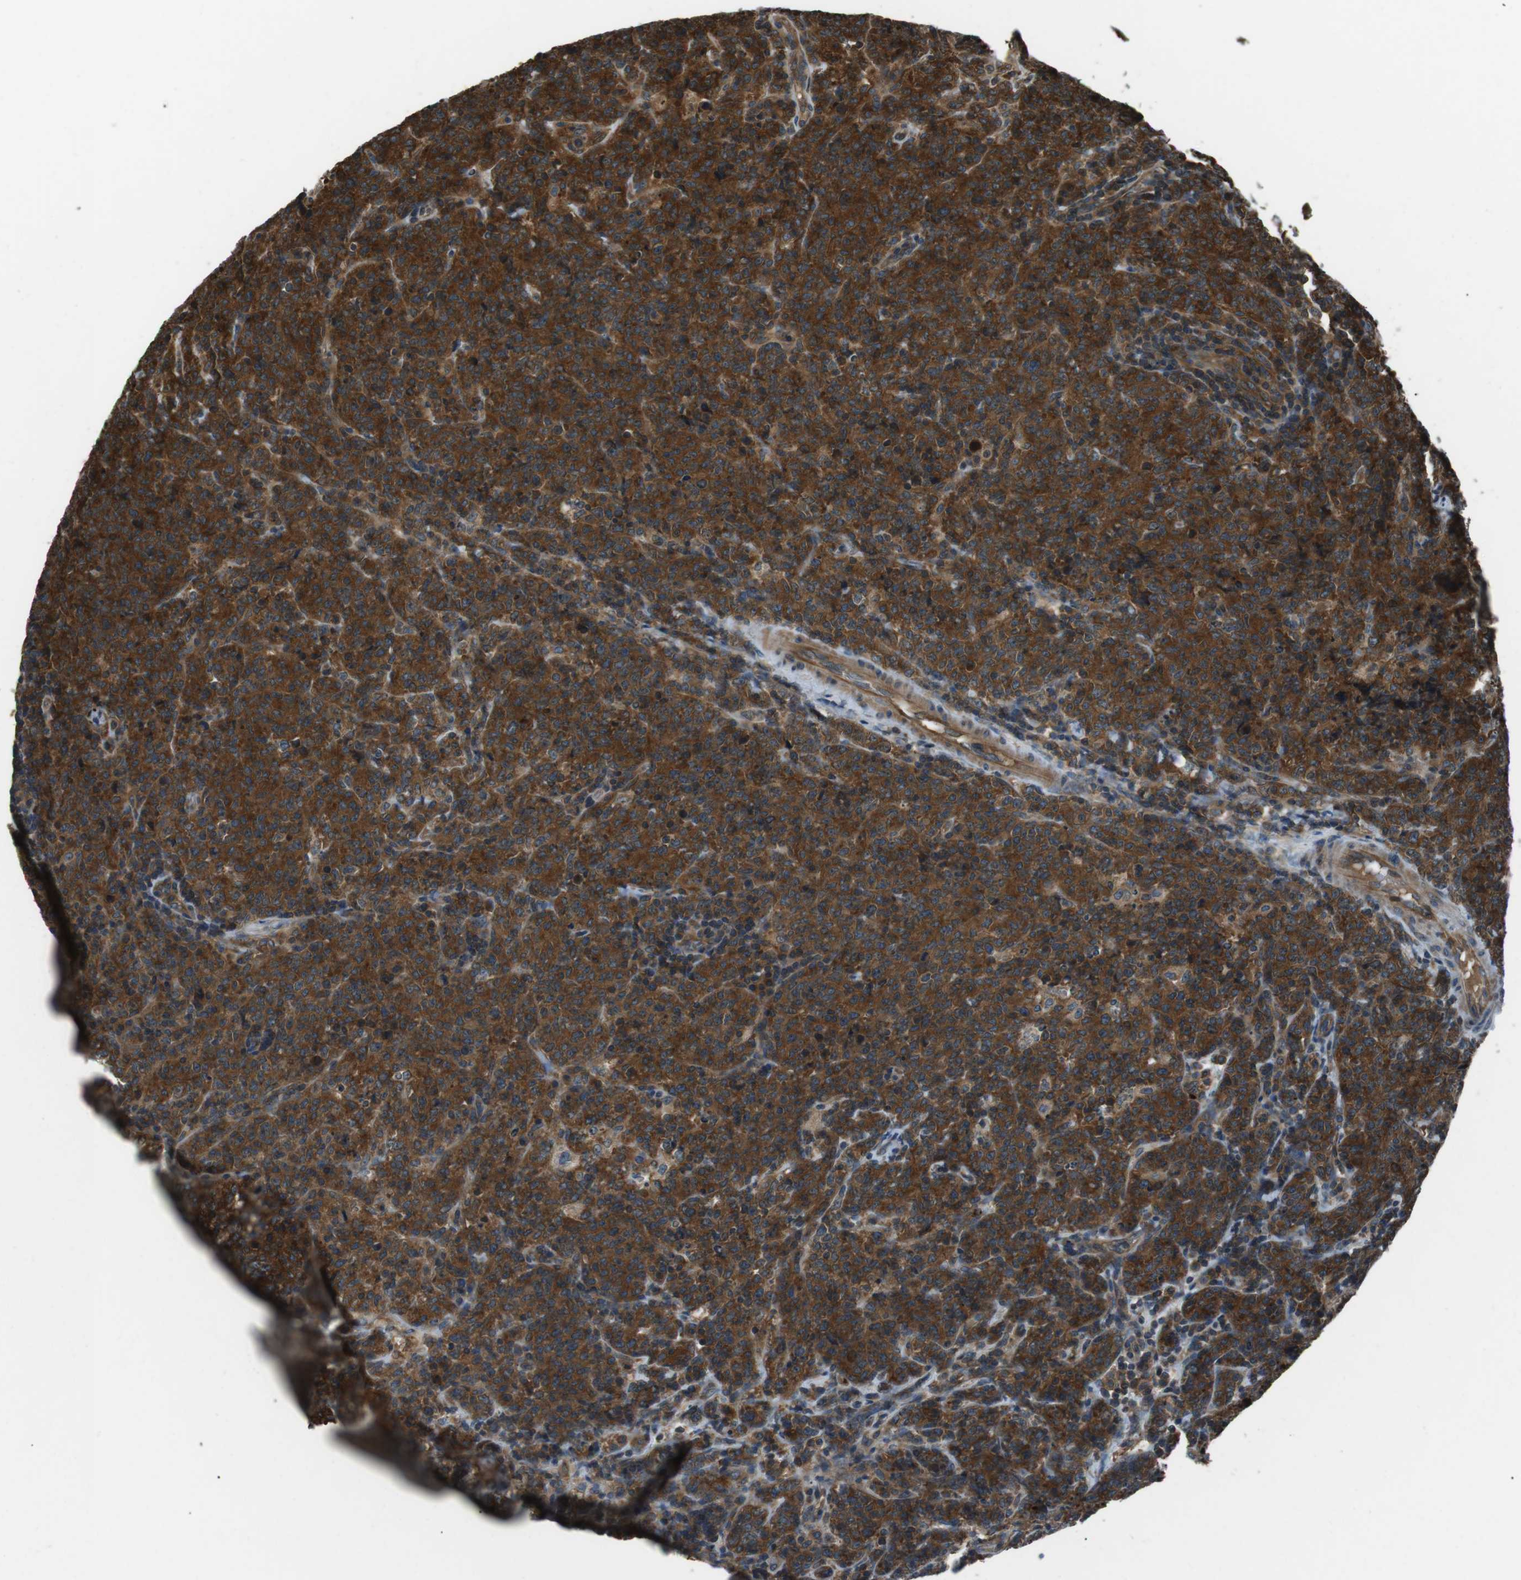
{"staining": {"intensity": "strong", "quantity": ">75%", "location": "cytoplasmic/membranous"}, "tissue": "lymphoma", "cell_type": "Tumor cells", "image_type": "cancer", "snomed": [{"axis": "morphology", "description": "Malignant lymphoma, non-Hodgkin's type, High grade"}, {"axis": "topography", "description": "Tonsil"}], "caption": "An IHC histopathology image of tumor tissue is shown. Protein staining in brown shows strong cytoplasmic/membranous positivity in lymphoma within tumor cells. The staining was performed using DAB, with brown indicating positive protein expression. Nuclei are stained blue with hematoxylin.", "gene": "GPR161", "patient": {"sex": "female", "age": 36}}